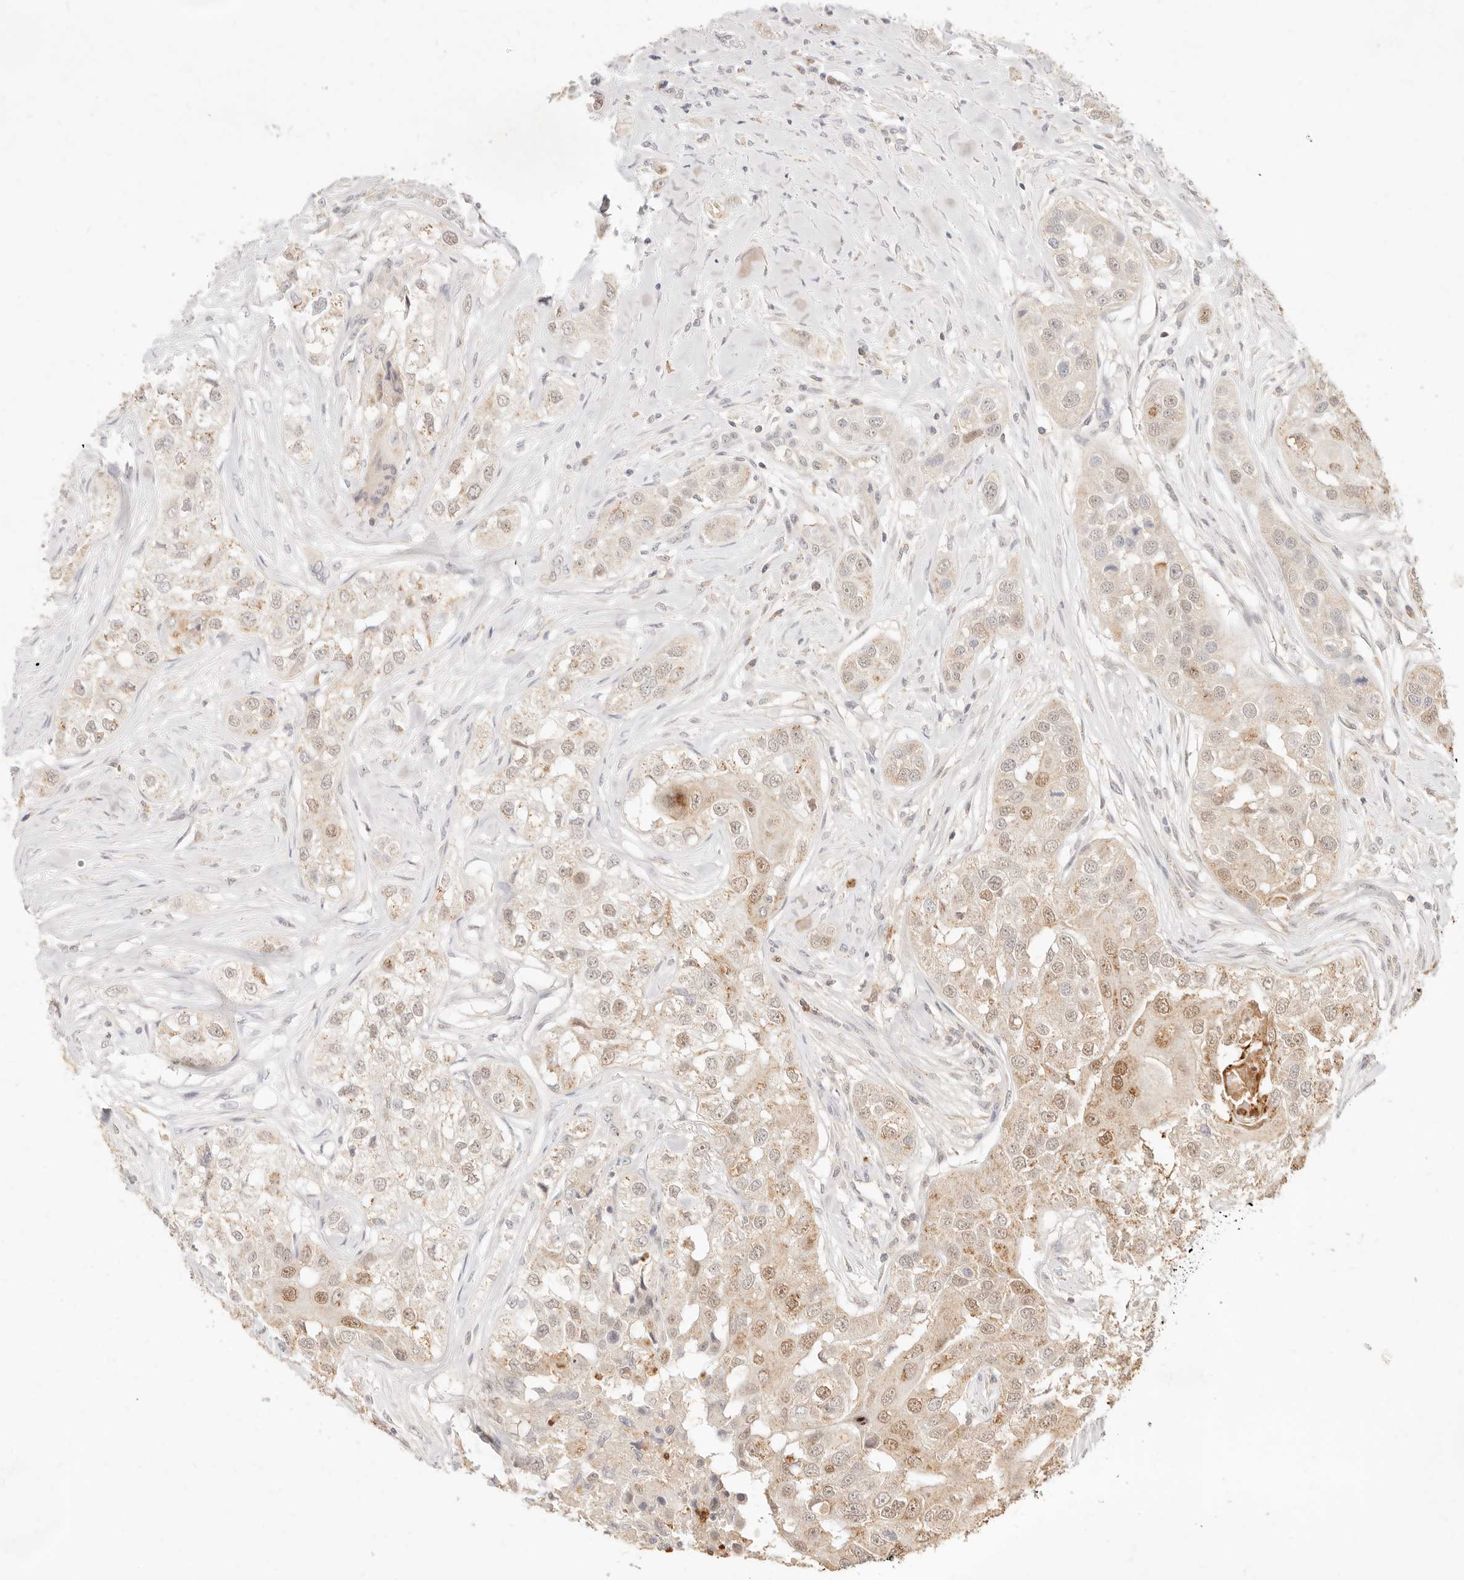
{"staining": {"intensity": "moderate", "quantity": "<25%", "location": "cytoplasmic/membranous,nuclear"}, "tissue": "head and neck cancer", "cell_type": "Tumor cells", "image_type": "cancer", "snomed": [{"axis": "morphology", "description": "Normal tissue, NOS"}, {"axis": "morphology", "description": "Squamous cell carcinoma, NOS"}, {"axis": "topography", "description": "Skeletal muscle"}, {"axis": "topography", "description": "Head-Neck"}], "caption": "The histopathology image exhibits staining of head and neck squamous cell carcinoma, revealing moderate cytoplasmic/membranous and nuclear protein positivity (brown color) within tumor cells.", "gene": "TMTC2", "patient": {"sex": "male", "age": 51}}